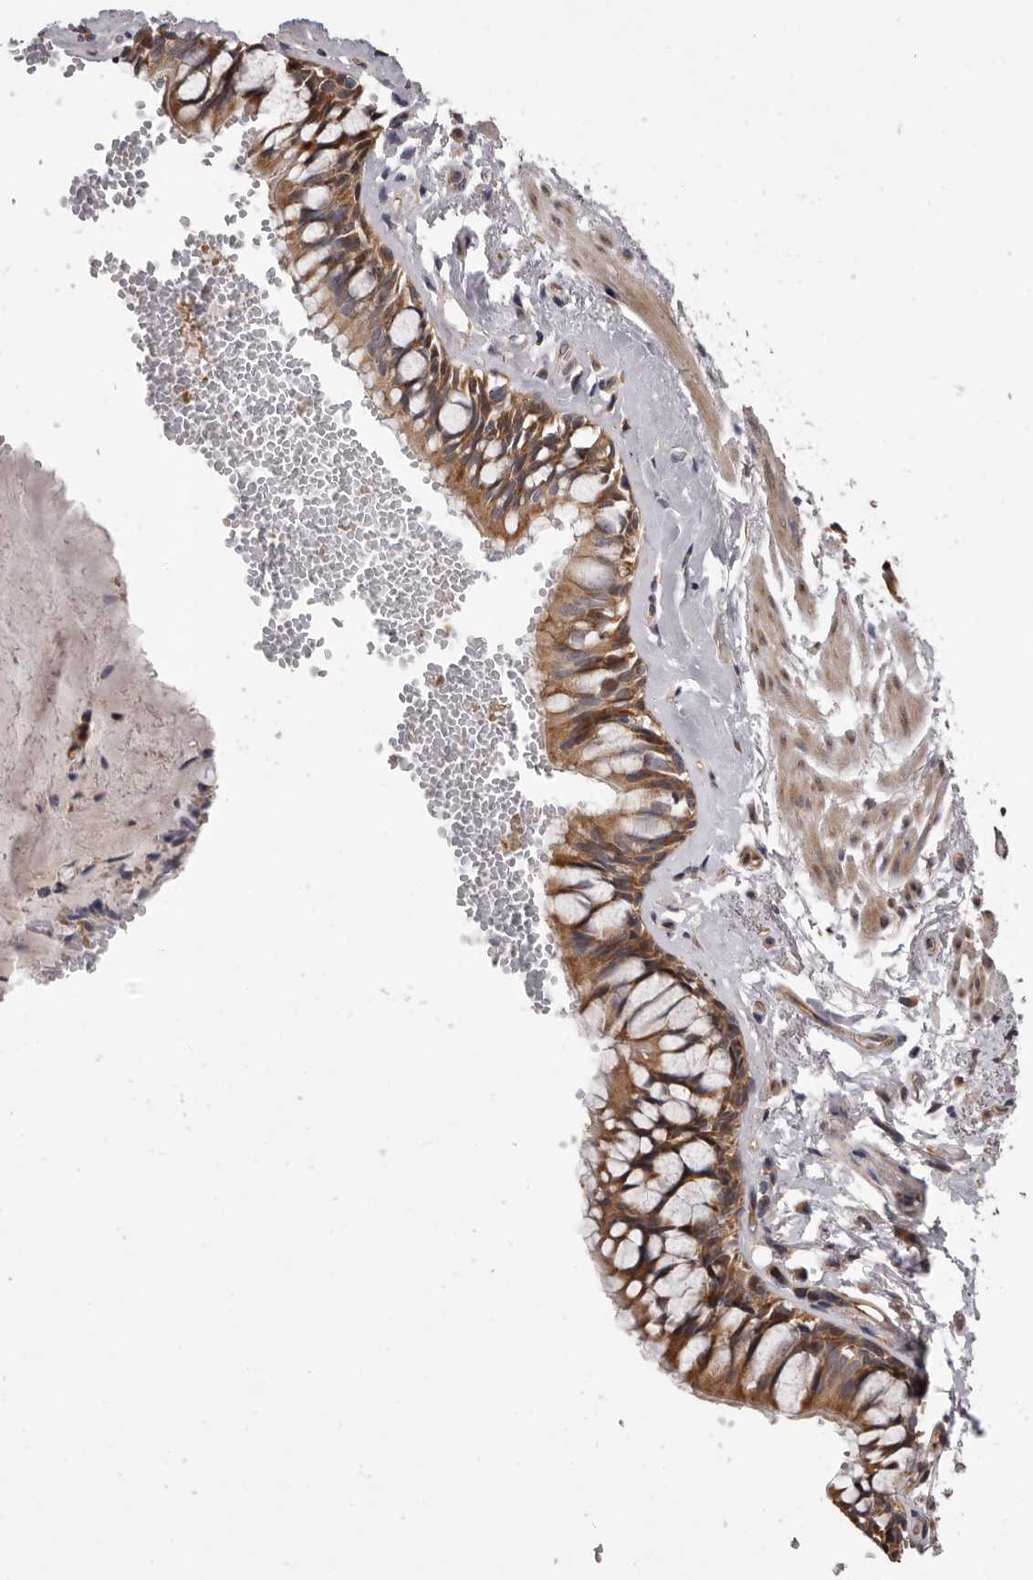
{"staining": {"intensity": "moderate", "quantity": ">75%", "location": "cytoplasmic/membranous"}, "tissue": "bronchus", "cell_type": "Respiratory epithelial cells", "image_type": "normal", "snomed": [{"axis": "morphology", "description": "Normal tissue, NOS"}, {"axis": "topography", "description": "Cartilage tissue"}, {"axis": "topography", "description": "Bronchus"}], "caption": "The image demonstrates immunohistochemical staining of benign bronchus. There is moderate cytoplasmic/membranous staining is appreciated in approximately >75% of respiratory epithelial cells. The staining was performed using DAB (3,3'-diaminobenzidine) to visualize the protein expression in brown, while the nuclei were stained in blue with hematoxylin (Magnification: 20x).", "gene": "VPS37A", "patient": {"sex": "female", "age": 73}}